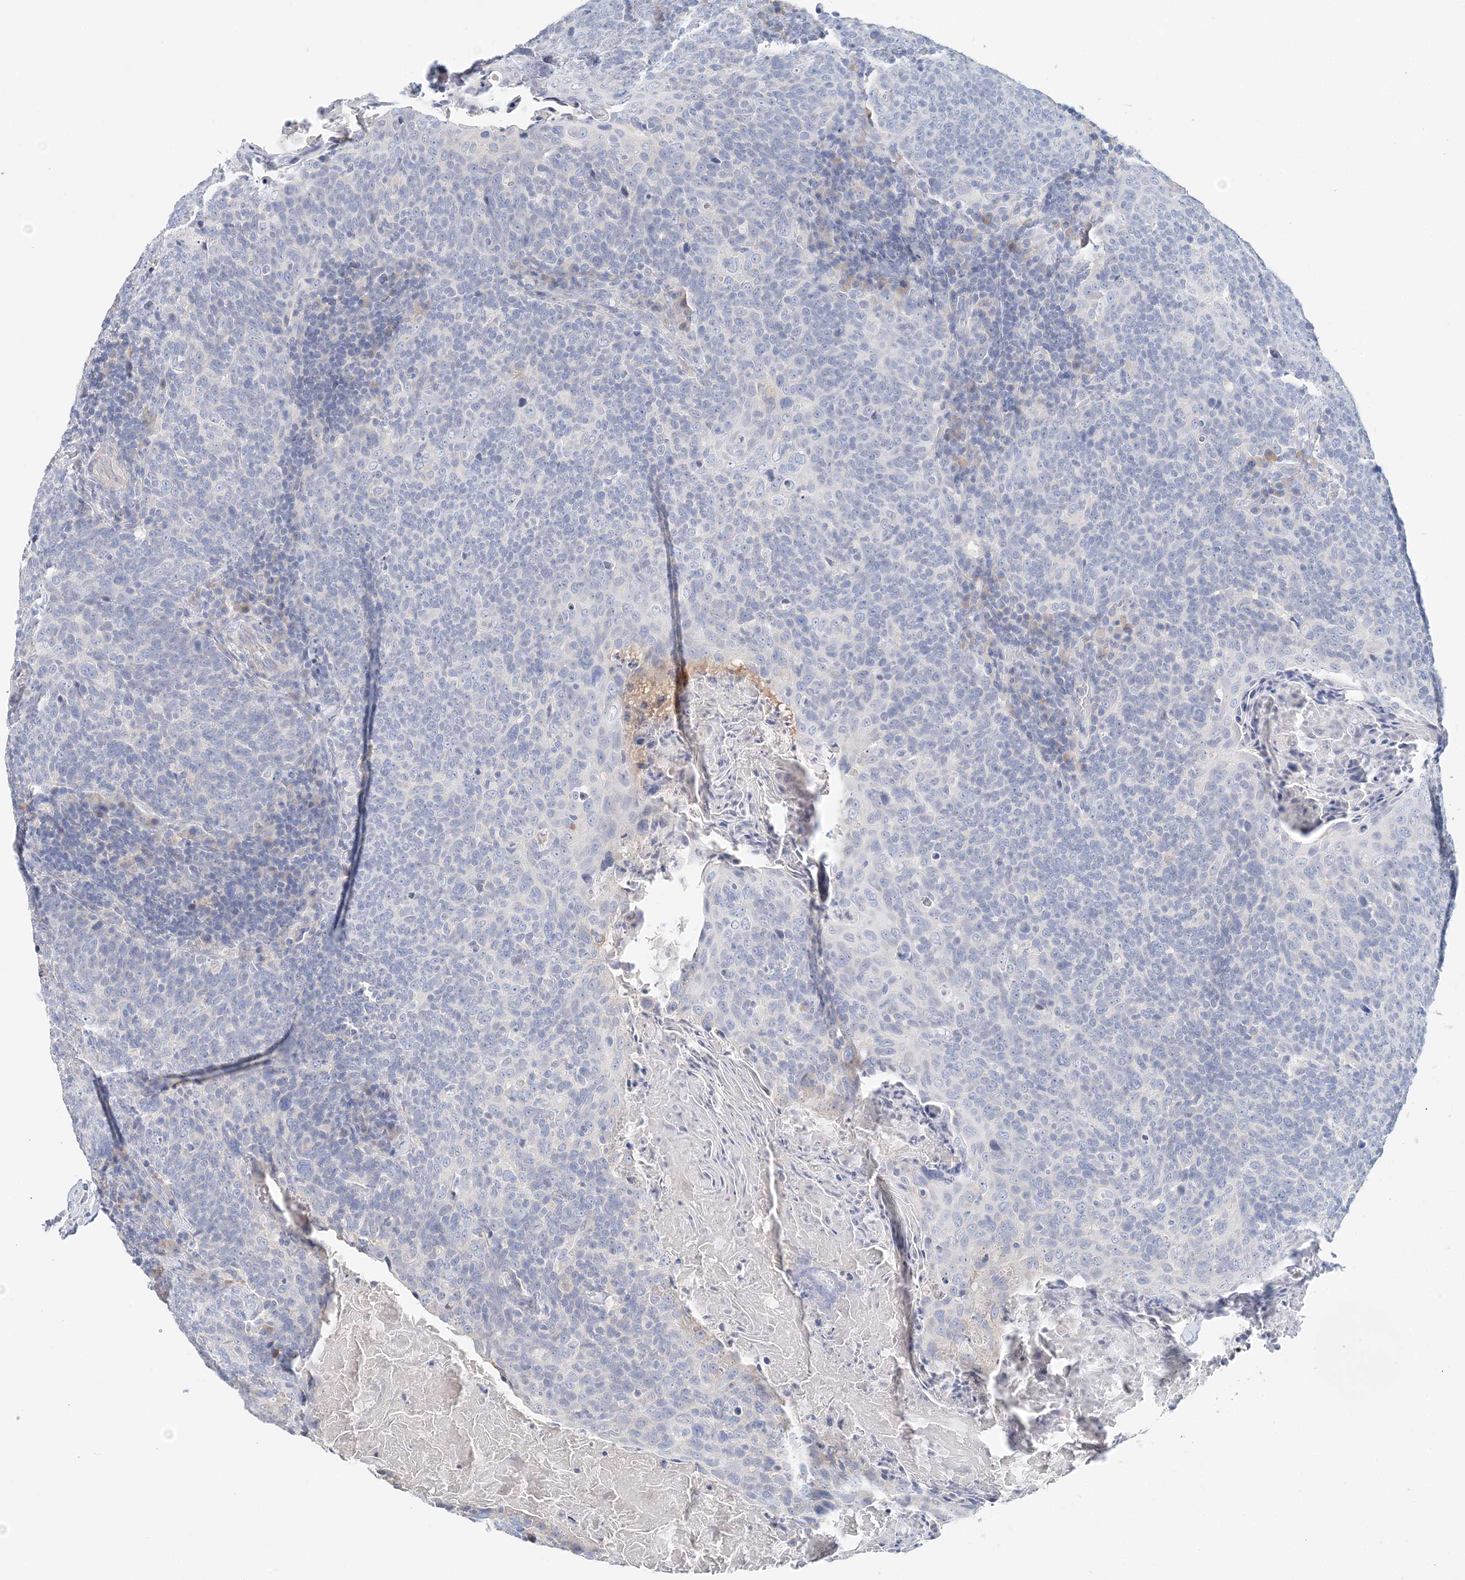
{"staining": {"intensity": "negative", "quantity": "none", "location": "none"}, "tissue": "head and neck cancer", "cell_type": "Tumor cells", "image_type": "cancer", "snomed": [{"axis": "morphology", "description": "Squamous cell carcinoma, NOS"}, {"axis": "morphology", "description": "Squamous cell carcinoma, metastatic, NOS"}, {"axis": "topography", "description": "Lymph node"}, {"axis": "topography", "description": "Head-Neck"}], "caption": "Immunohistochemistry of head and neck squamous cell carcinoma exhibits no positivity in tumor cells. Nuclei are stained in blue.", "gene": "LRRIQ4", "patient": {"sex": "male", "age": 62}}